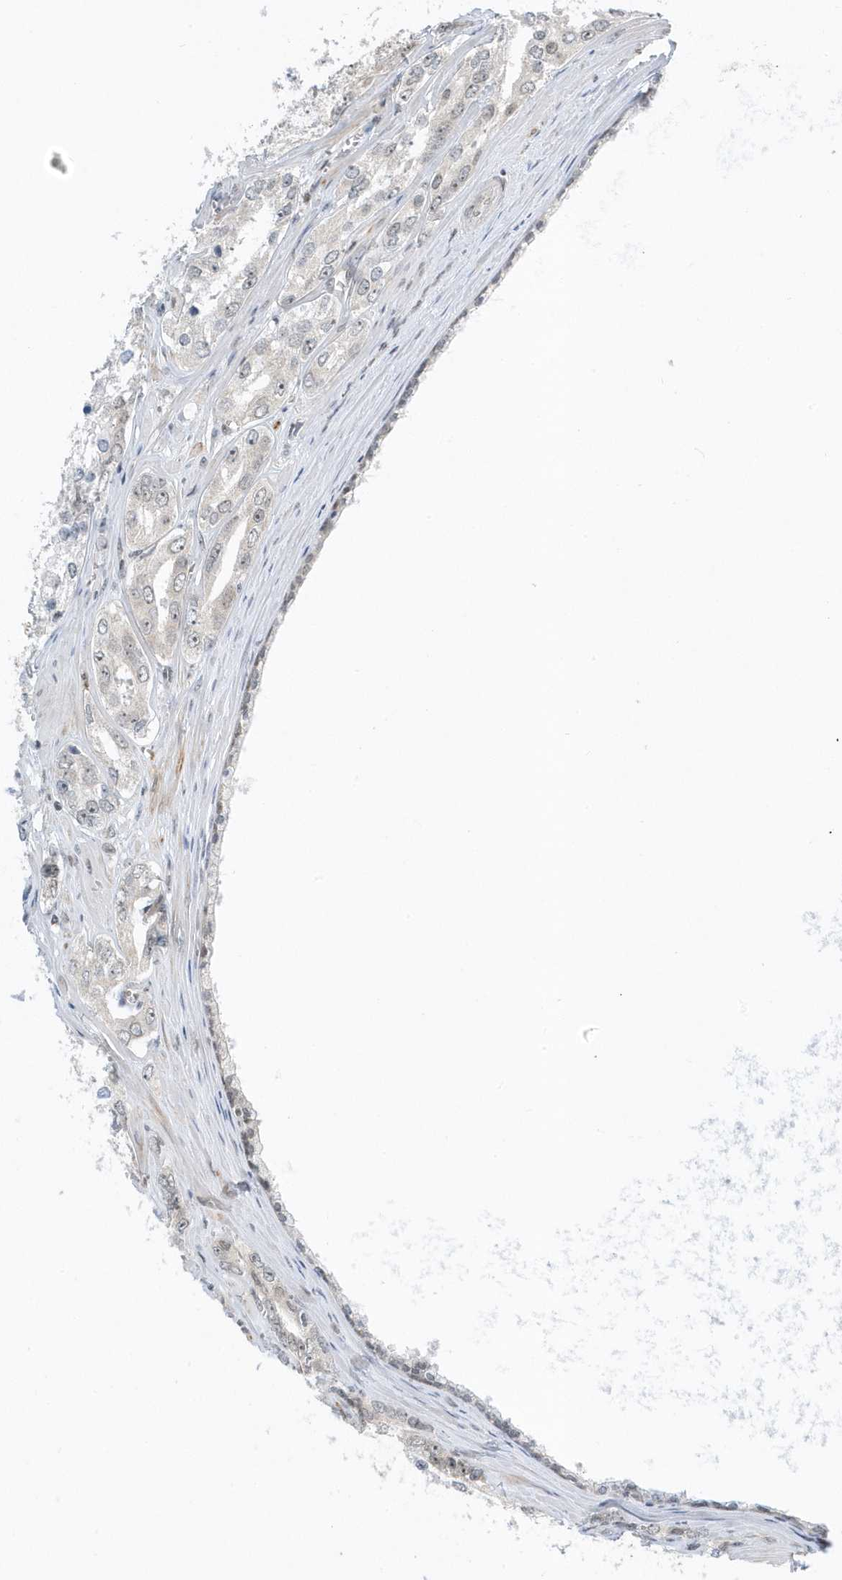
{"staining": {"intensity": "negative", "quantity": "none", "location": "none"}, "tissue": "prostate cancer", "cell_type": "Tumor cells", "image_type": "cancer", "snomed": [{"axis": "morphology", "description": "Adenocarcinoma, High grade"}, {"axis": "topography", "description": "Prostate"}], "caption": "DAB immunohistochemical staining of human prostate cancer exhibits no significant expression in tumor cells.", "gene": "ZNF740", "patient": {"sex": "male", "age": 66}}